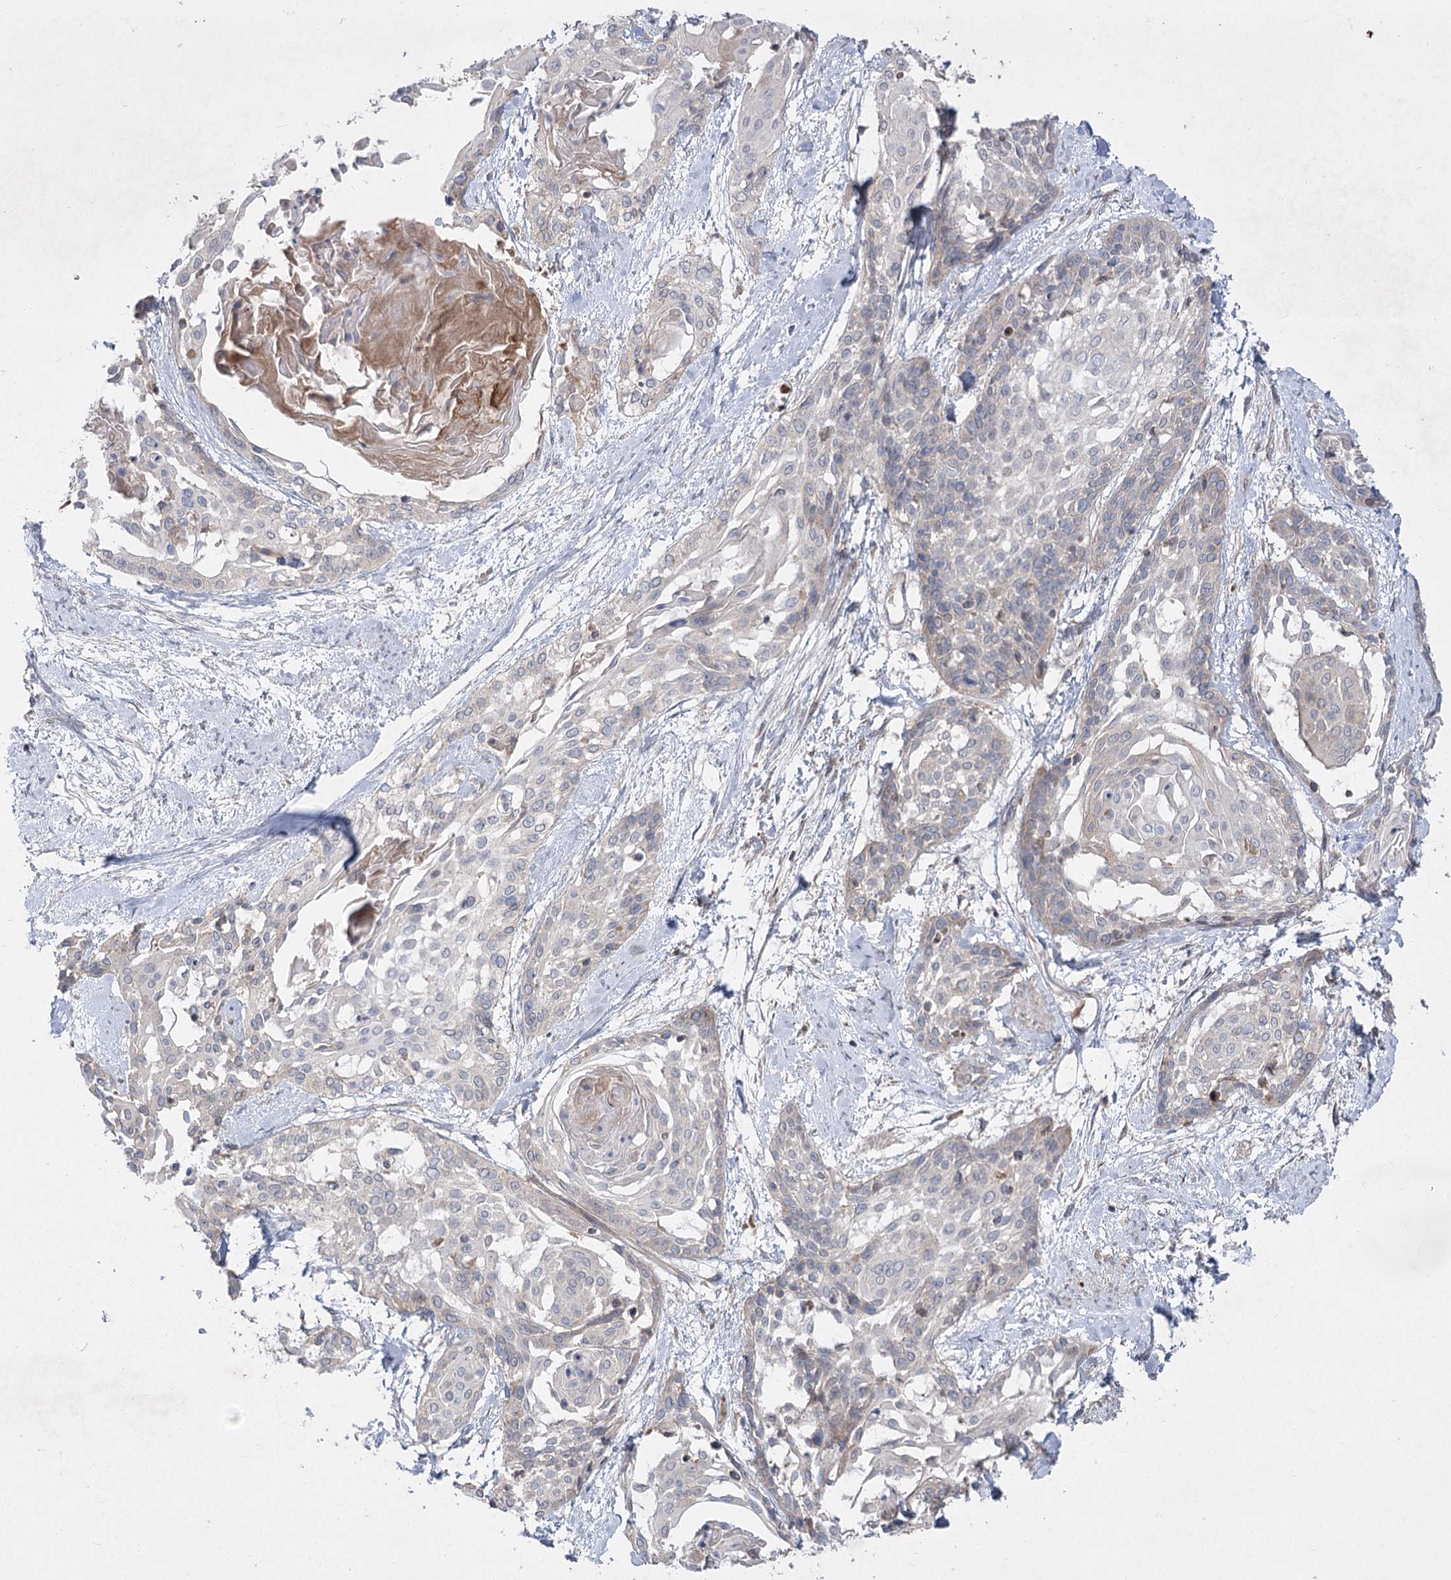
{"staining": {"intensity": "weak", "quantity": "<25%", "location": "cytoplasmic/membranous"}, "tissue": "cervical cancer", "cell_type": "Tumor cells", "image_type": "cancer", "snomed": [{"axis": "morphology", "description": "Squamous cell carcinoma, NOS"}, {"axis": "topography", "description": "Cervix"}], "caption": "This is an immunohistochemistry photomicrograph of cervical cancer (squamous cell carcinoma). There is no staining in tumor cells.", "gene": "PLEKHA5", "patient": {"sex": "female", "age": 57}}